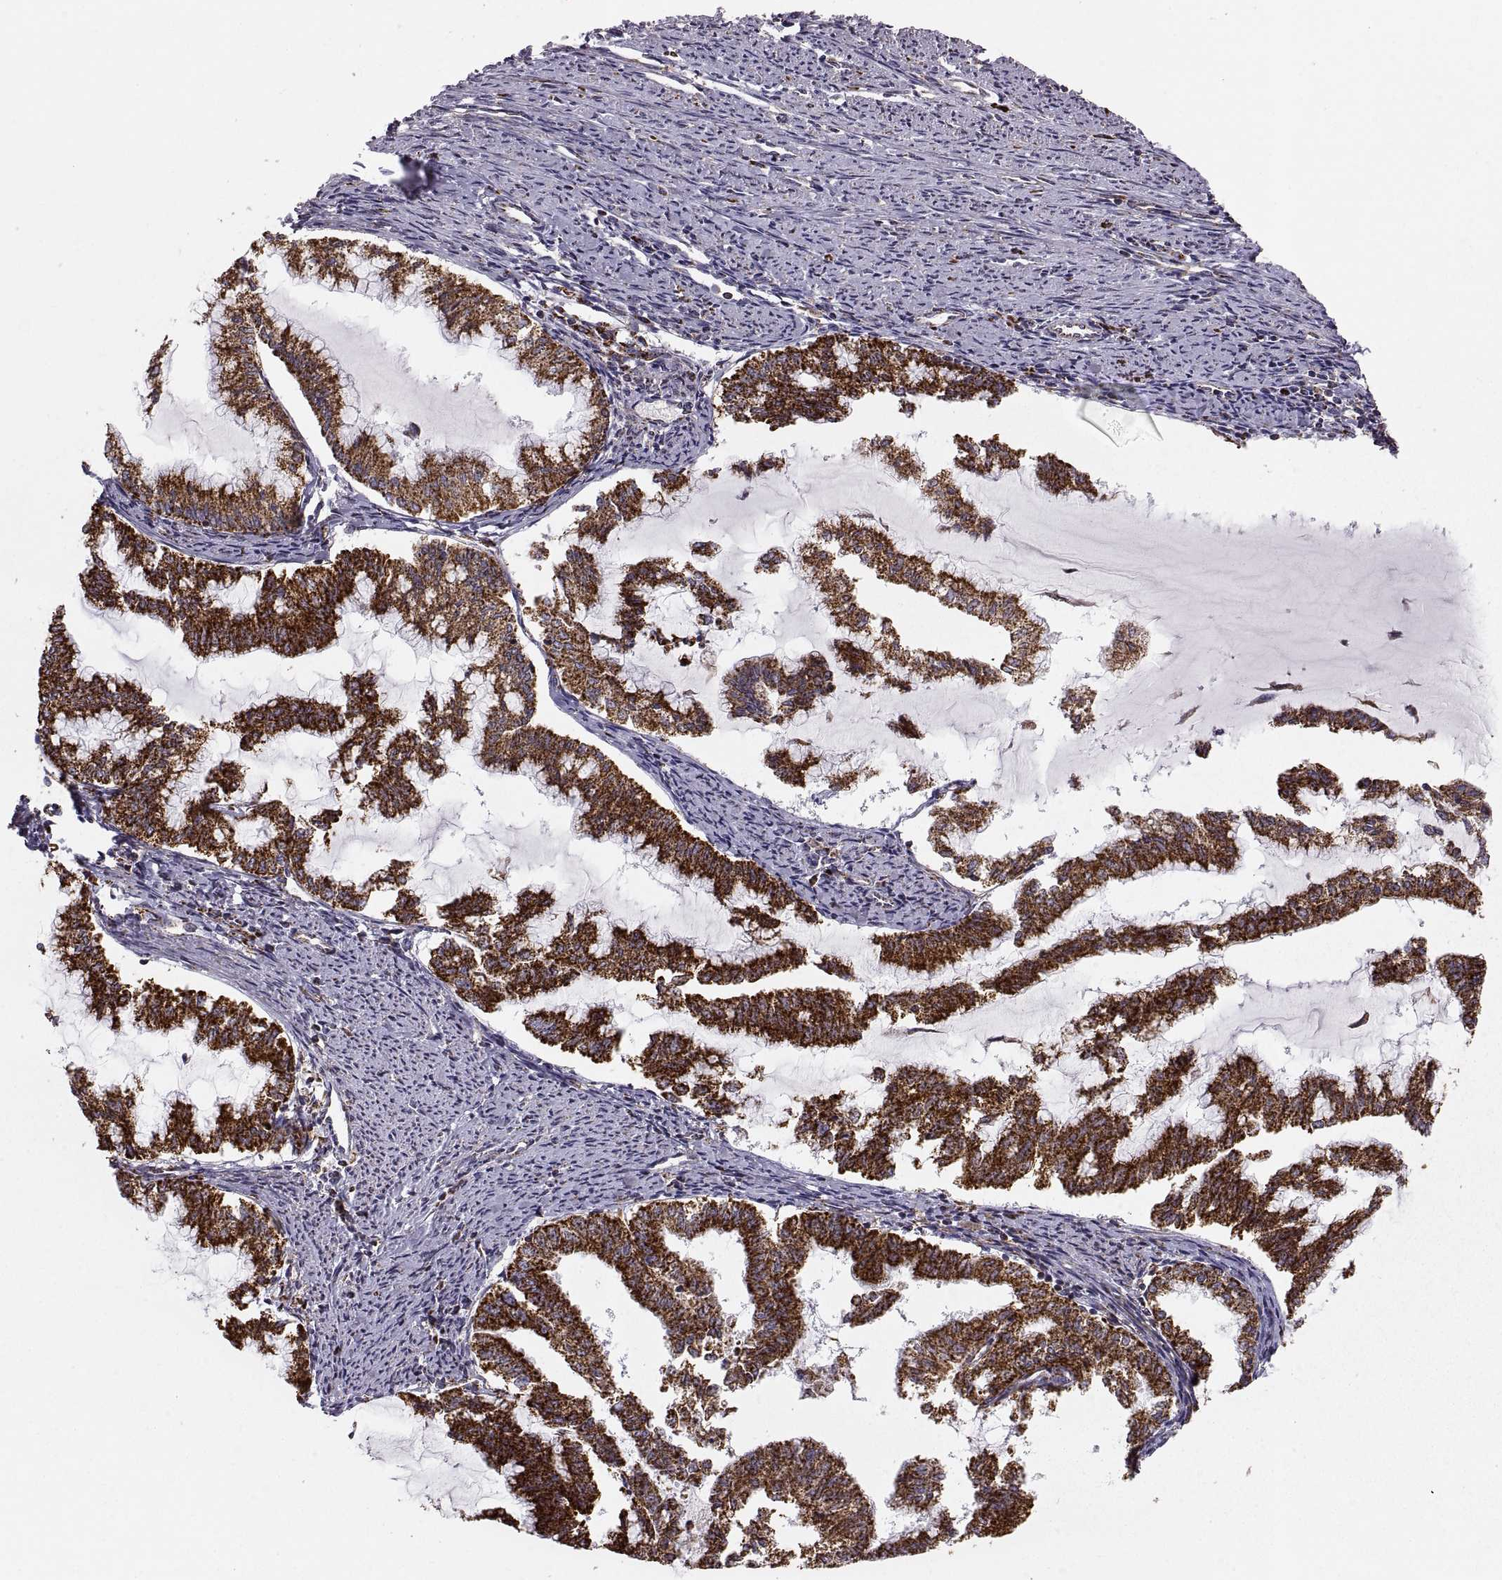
{"staining": {"intensity": "strong", "quantity": ">75%", "location": "cytoplasmic/membranous"}, "tissue": "endometrial cancer", "cell_type": "Tumor cells", "image_type": "cancer", "snomed": [{"axis": "morphology", "description": "Adenocarcinoma, NOS"}, {"axis": "topography", "description": "Endometrium"}], "caption": "Approximately >75% of tumor cells in adenocarcinoma (endometrial) show strong cytoplasmic/membranous protein positivity as visualized by brown immunohistochemical staining.", "gene": "ARSD", "patient": {"sex": "female", "age": 79}}